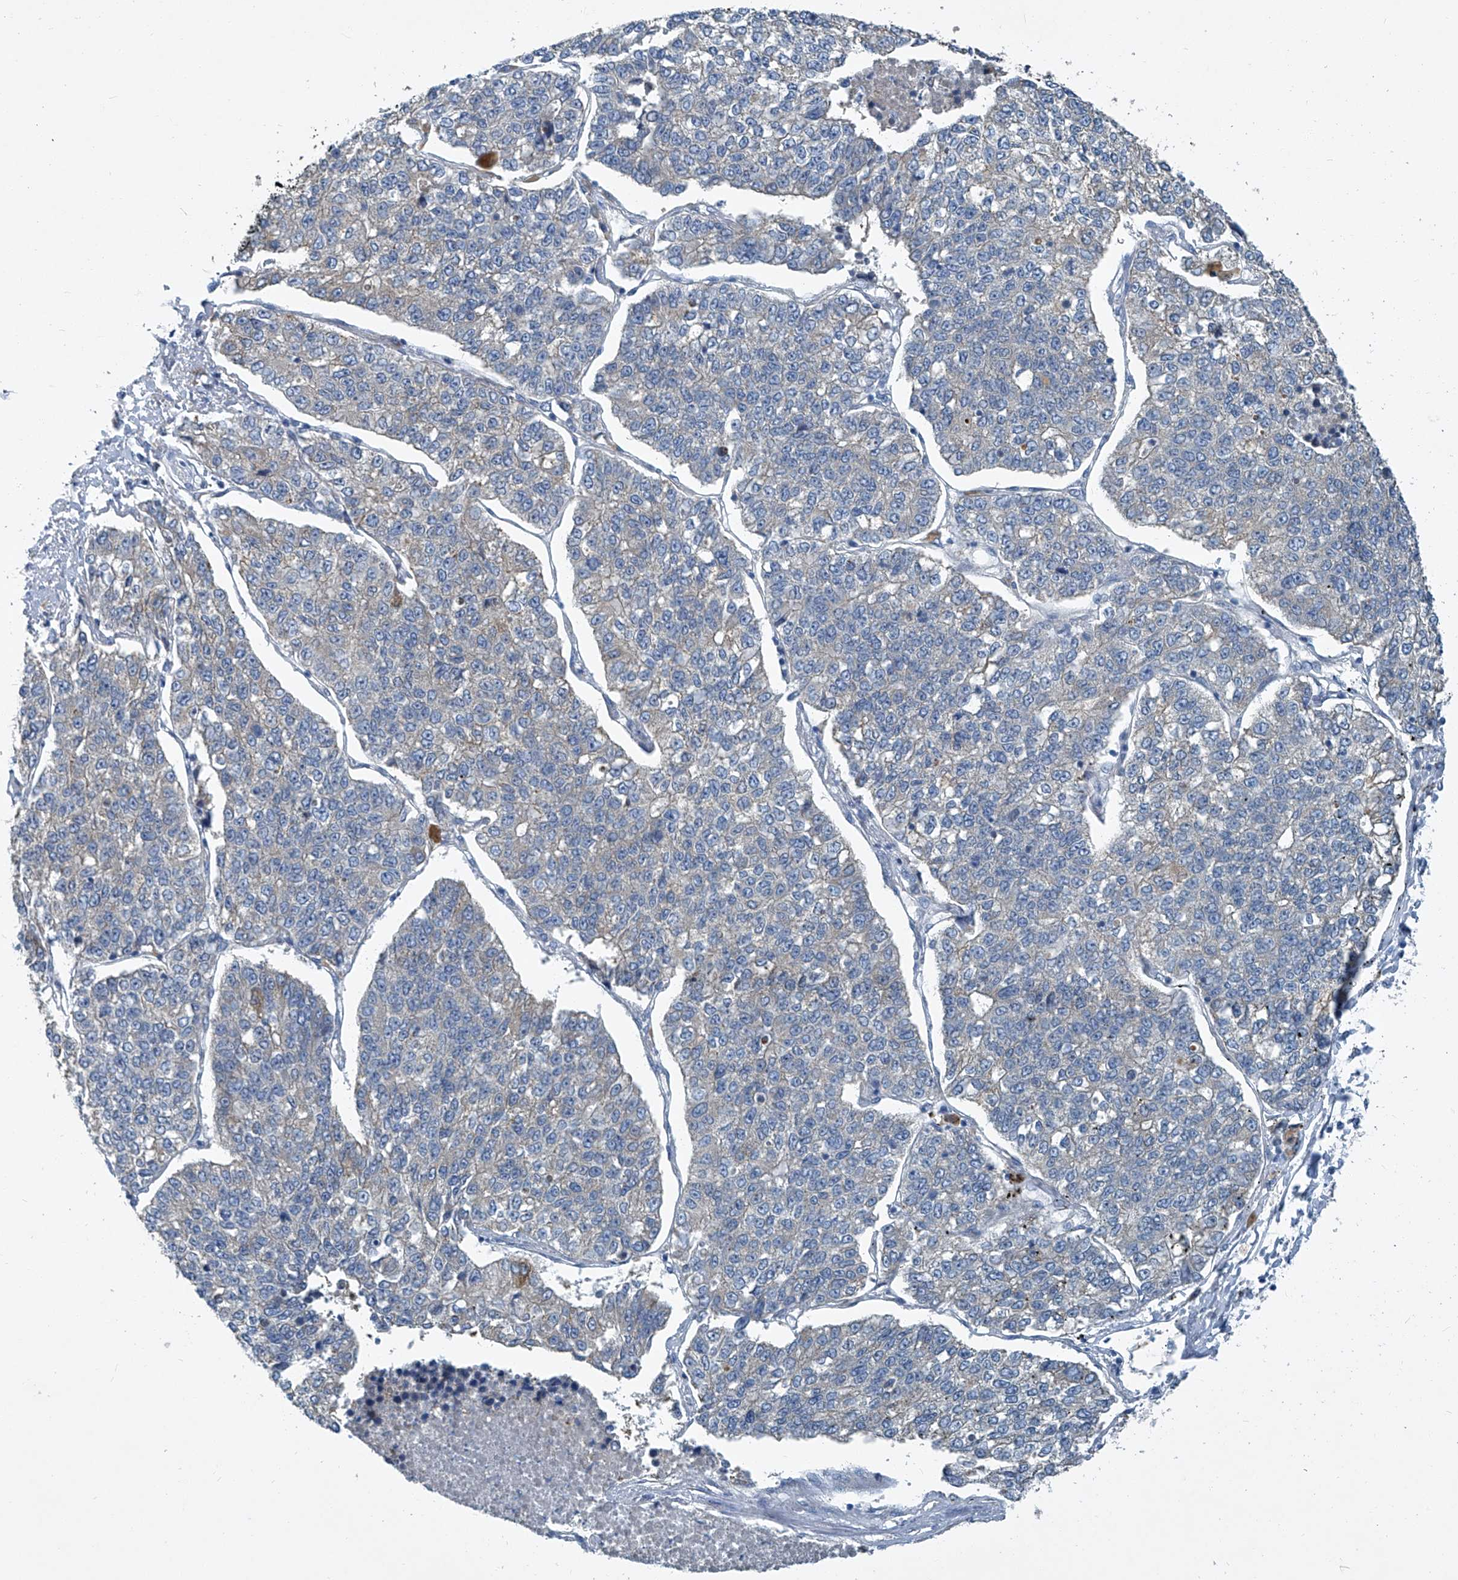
{"staining": {"intensity": "weak", "quantity": "25%-75%", "location": "cytoplasmic/membranous"}, "tissue": "lung cancer", "cell_type": "Tumor cells", "image_type": "cancer", "snomed": [{"axis": "morphology", "description": "Adenocarcinoma, NOS"}, {"axis": "topography", "description": "Lung"}], "caption": "Lung adenocarcinoma stained with DAB (3,3'-diaminobenzidine) IHC shows low levels of weak cytoplasmic/membranous staining in about 25%-75% of tumor cells. The protein is stained brown, and the nuclei are stained in blue (DAB IHC with brightfield microscopy, high magnification).", "gene": "SLC26A11", "patient": {"sex": "male", "age": 49}}